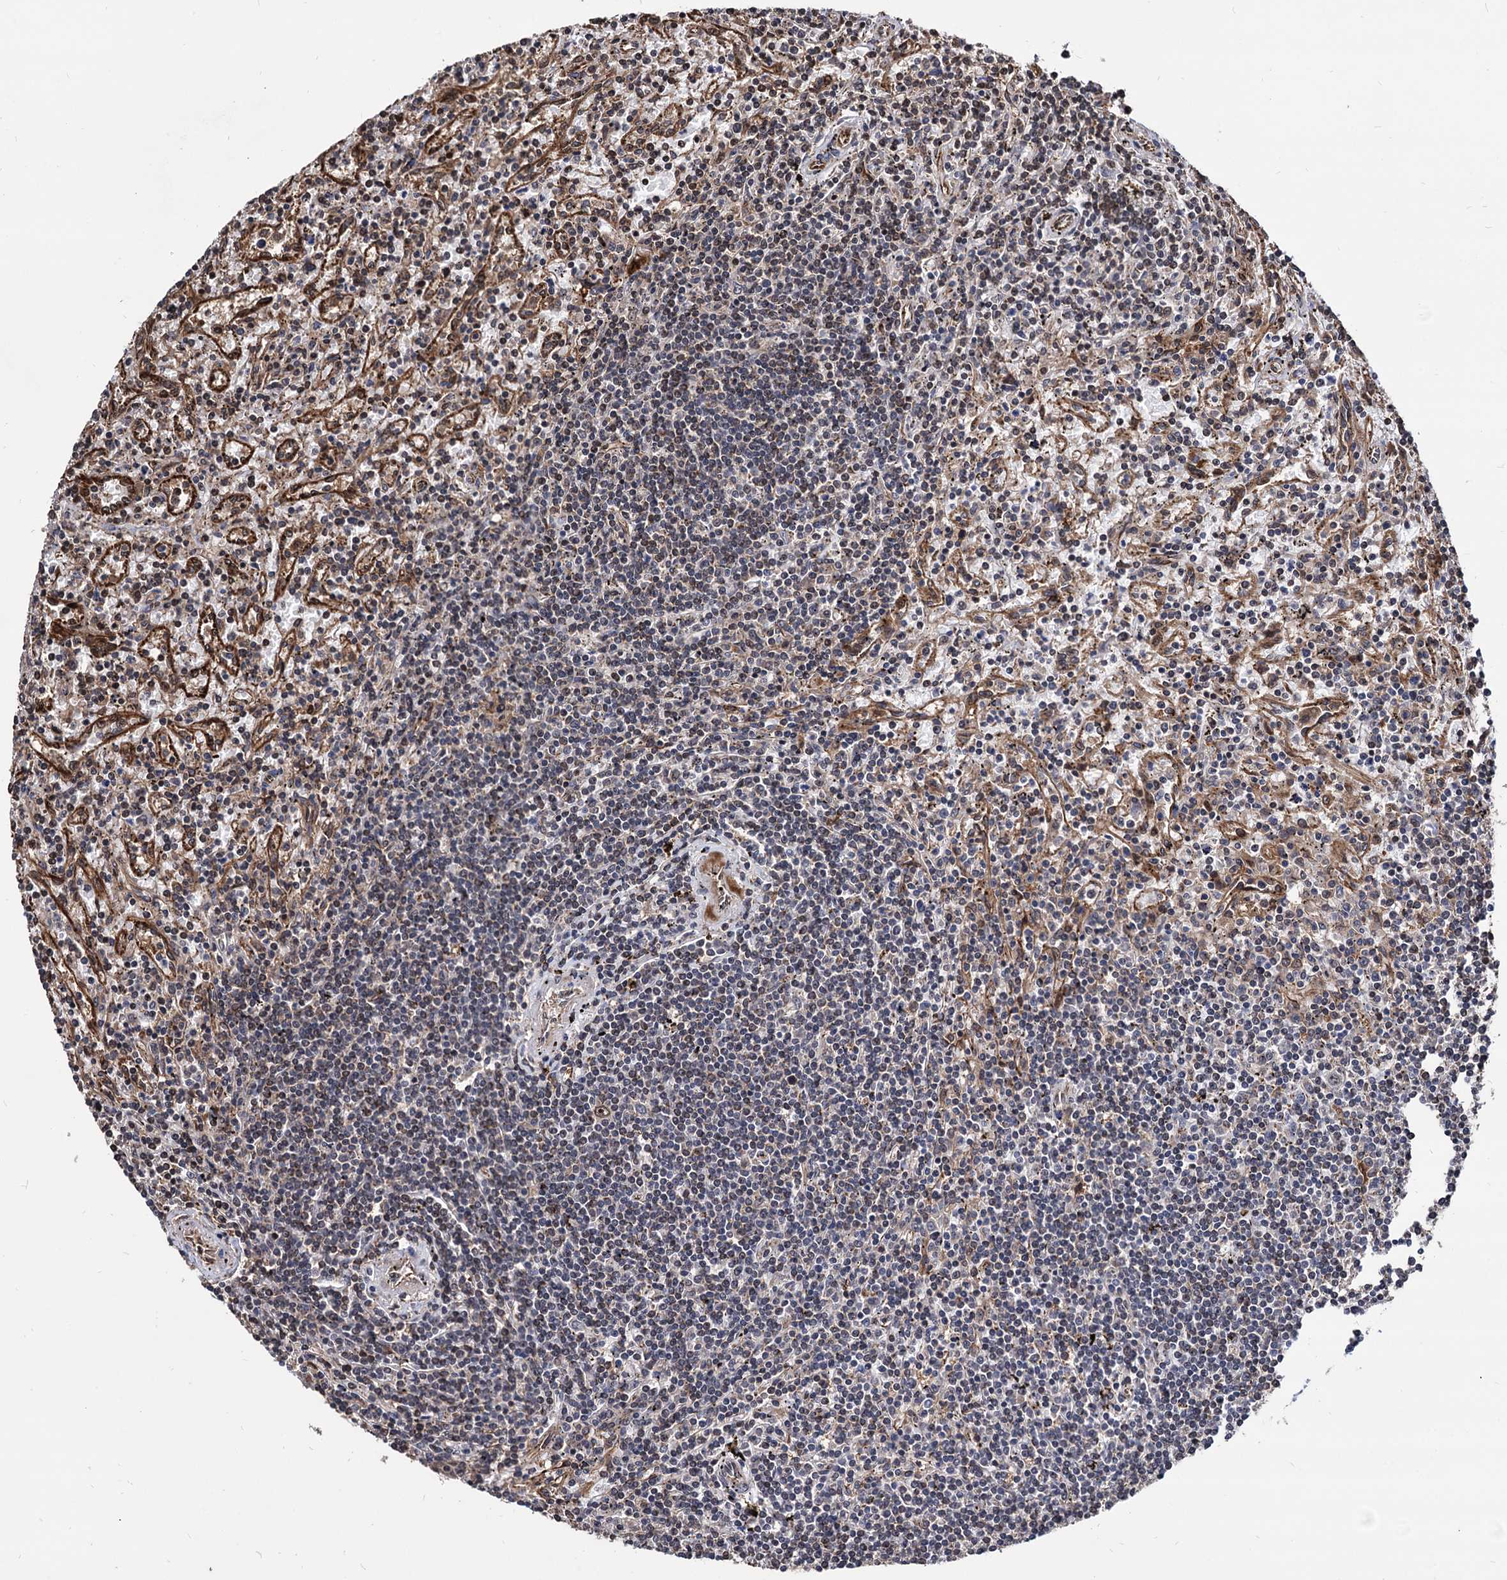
{"staining": {"intensity": "negative", "quantity": "none", "location": "none"}, "tissue": "lymphoma", "cell_type": "Tumor cells", "image_type": "cancer", "snomed": [{"axis": "morphology", "description": "Malignant lymphoma, non-Hodgkin's type, Low grade"}, {"axis": "topography", "description": "Spleen"}], "caption": "Immunohistochemistry photomicrograph of neoplastic tissue: low-grade malignant lymphoma, non-Hodgkin's type stained with DAB shows no significant protein positivity in tumor cells.", "gene": "ANKRD12", "patient": {"sex": "male", "age": 76}}